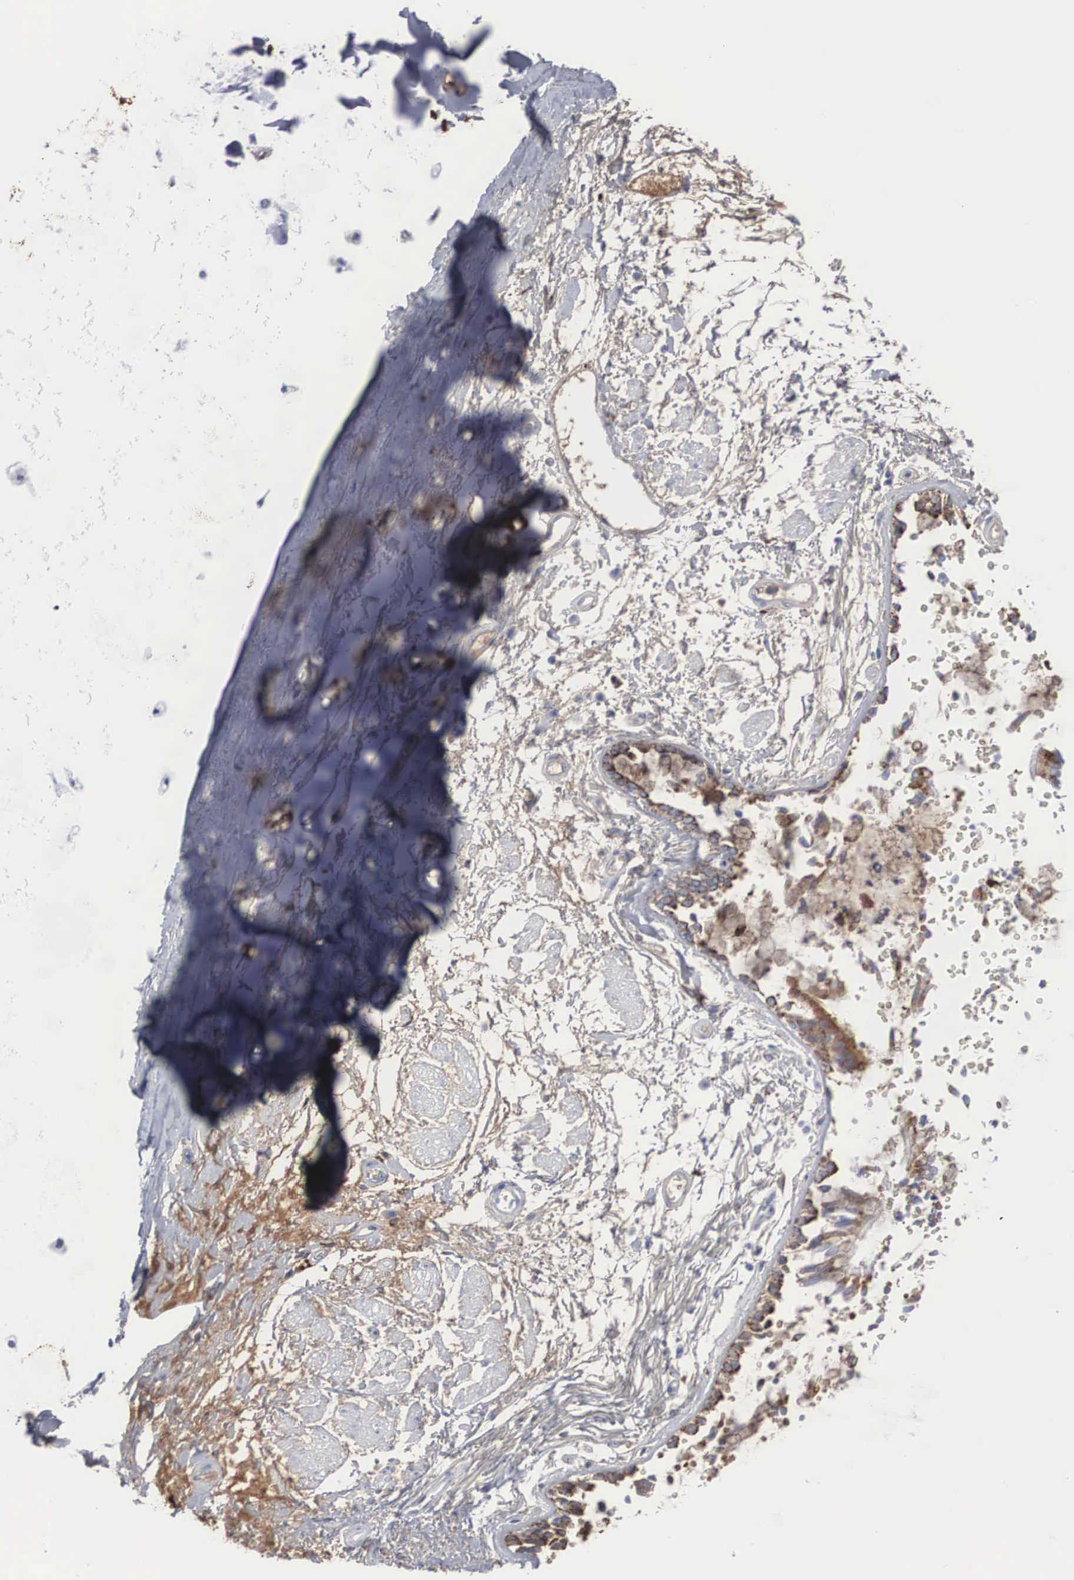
{"staining": {"intensity": "moderate", "quantity": ">75%", "location": "cytoplasmic/membranous"}, "tissue": "bronchus", "cell_type": "Respiratory epithelial cells", "image_type": "normal", "snomed": [{"axis": "morphology", "description": "Normal tissue, NOS"}, {"axis": "topography", "description": "Cartilage tissue"}, {"axis": "topography", "description": "Lung"}], "caption": "High-power microscopy captured an immunohistochemistry (IHC) micrograph of benign bronchus, revealing moderate cytoplasmic/membranous positivity in approximately >75% of respiratory epithelial cells. (Stains: DAB in brown, nuclei in blue, Microscopy: brightfield microscopy at high magnification).", "gene": "LGALS3BP", "patient": {"sex": "male", "age": 65}}